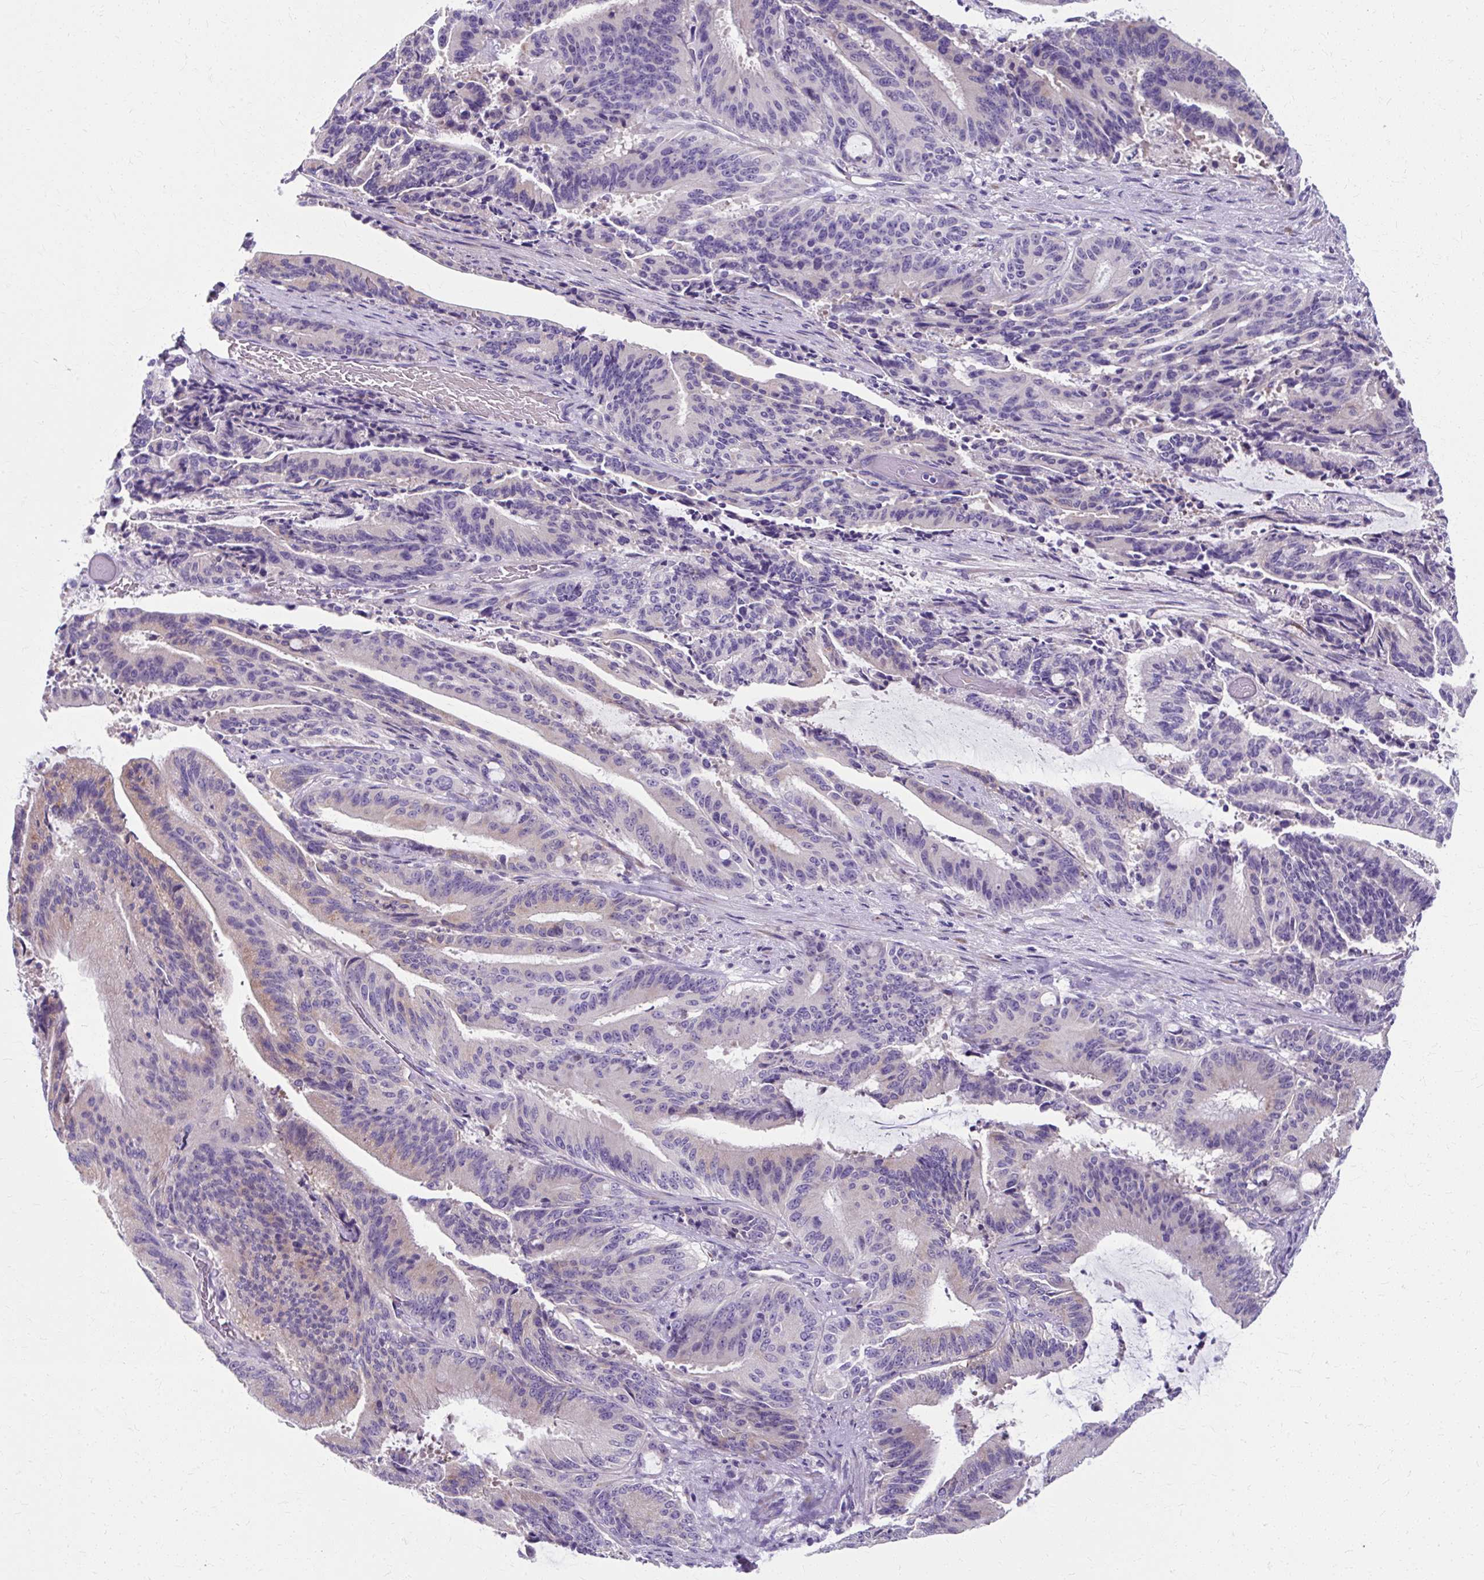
{"staining": {"intensity": "weak", "quantity": "<25%", "location": "cytoplasmic/membranous"}, "tissue": "liver cancer", "cell_type": "Tumor cells", "image_type": "cancer", "snomed": [{"axis": "morphology", "description": "Normal tissue, NOS"}, {"axis": "morphology", "description": "Cholangiocarcinoma"}, {"axis": "topography", "description": "Liver"}, {"axis": "topography", "description": "Peripheral nerve tissue"}], "caption": "An immunohistochemistry (IHC) image of liver cancer (cholangiocarcinoma) is shown. There is no staining in tumor cells of liver cancer (cholangiocarcinoma). (DAB (3,3'-diaminobenzidine) immunohistochemistry with hematoxylin counter stain).", "gene": "ZNF555", "patient": {"sex": "female", "age": 73}}